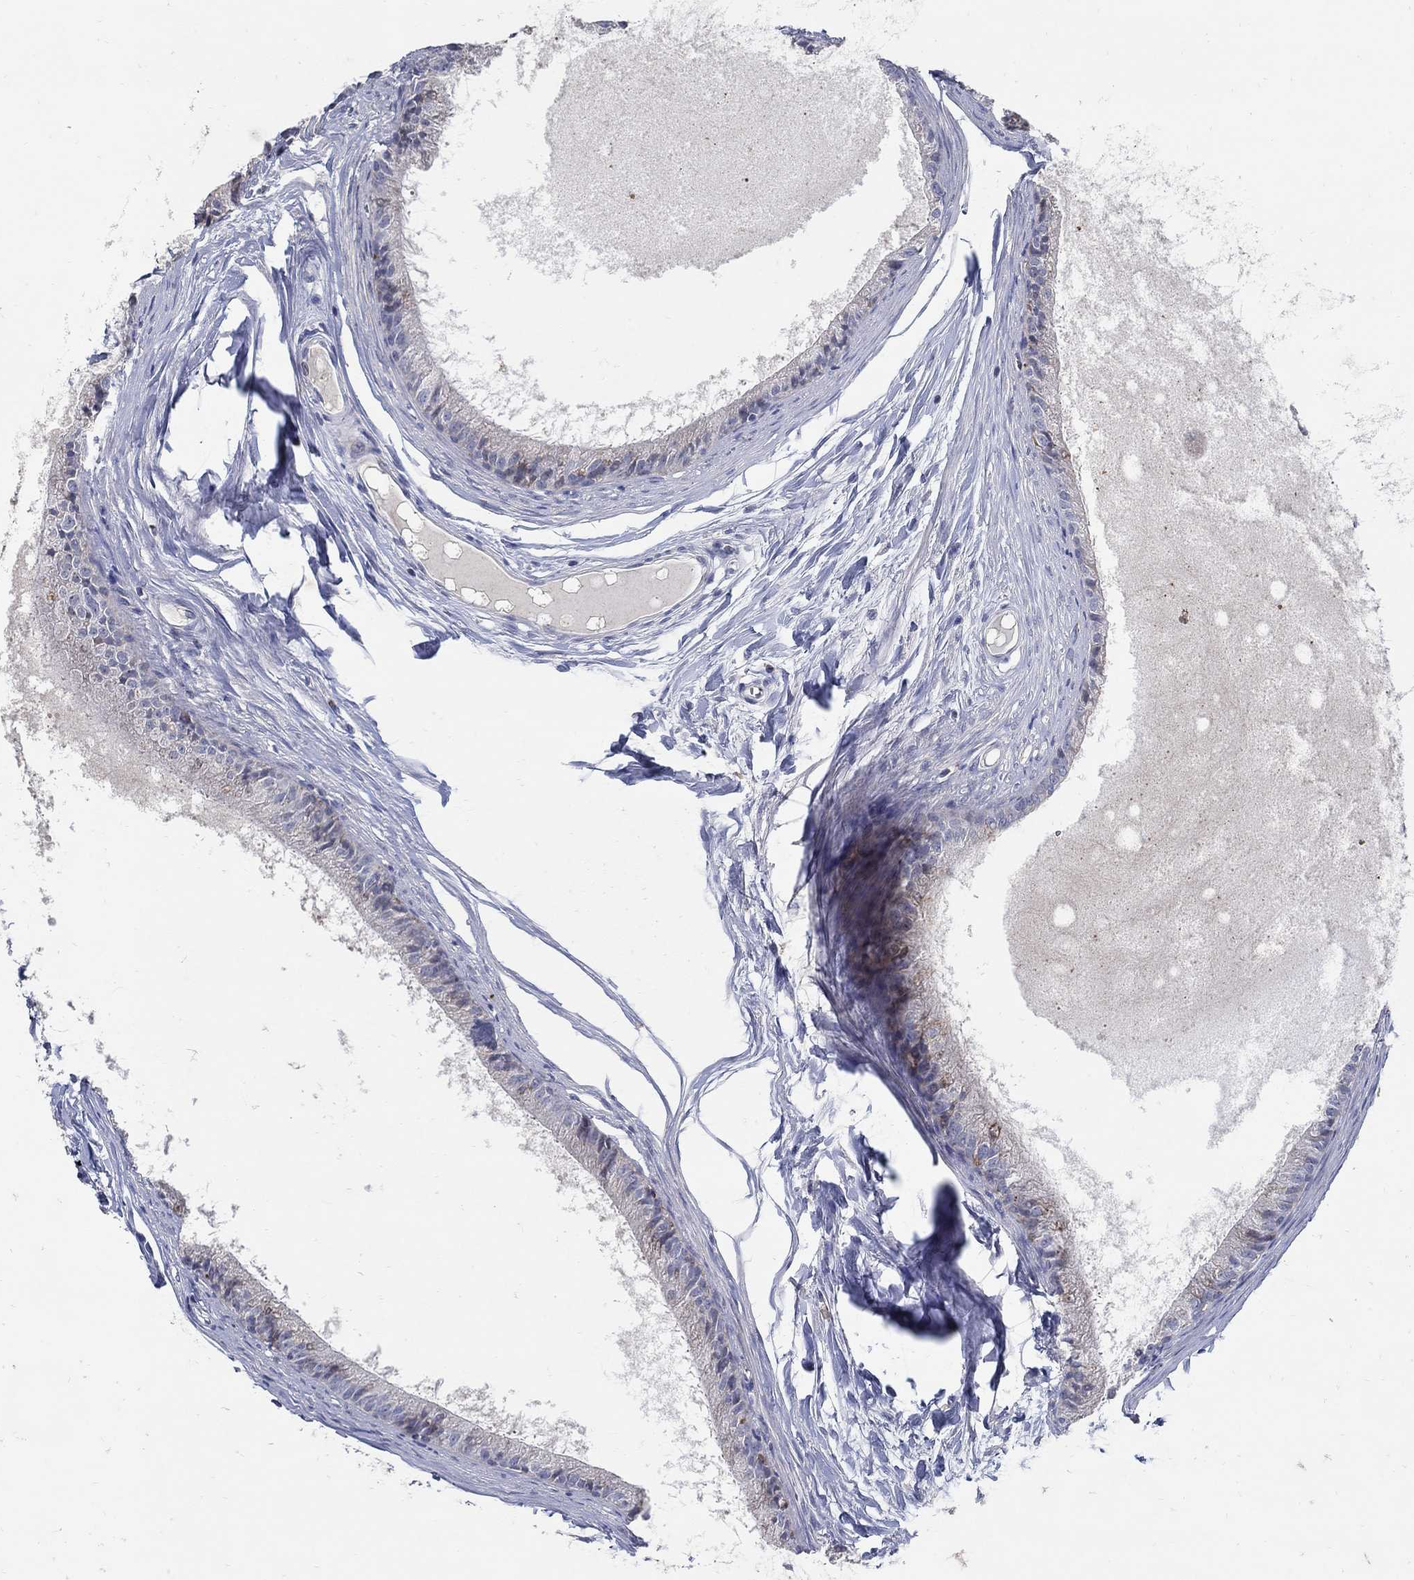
{"staining": {"intensity": "negative", "quantity": "none", "location": "none"}, "tissue": "epididymis", "cell_type": "Glandular cells", "image_type": "normal", "snomed": [{"axis": "morphology", "description": "Normal tissue, NOS"}, {"axis": "topography", "description": "Epididymis"}], "caption": "Protein analysis of unremarkable epididymis reveals no significant expression in glandular cells.", "gene": "HMX2", "patient": {"sex": "male", "age": 51}}